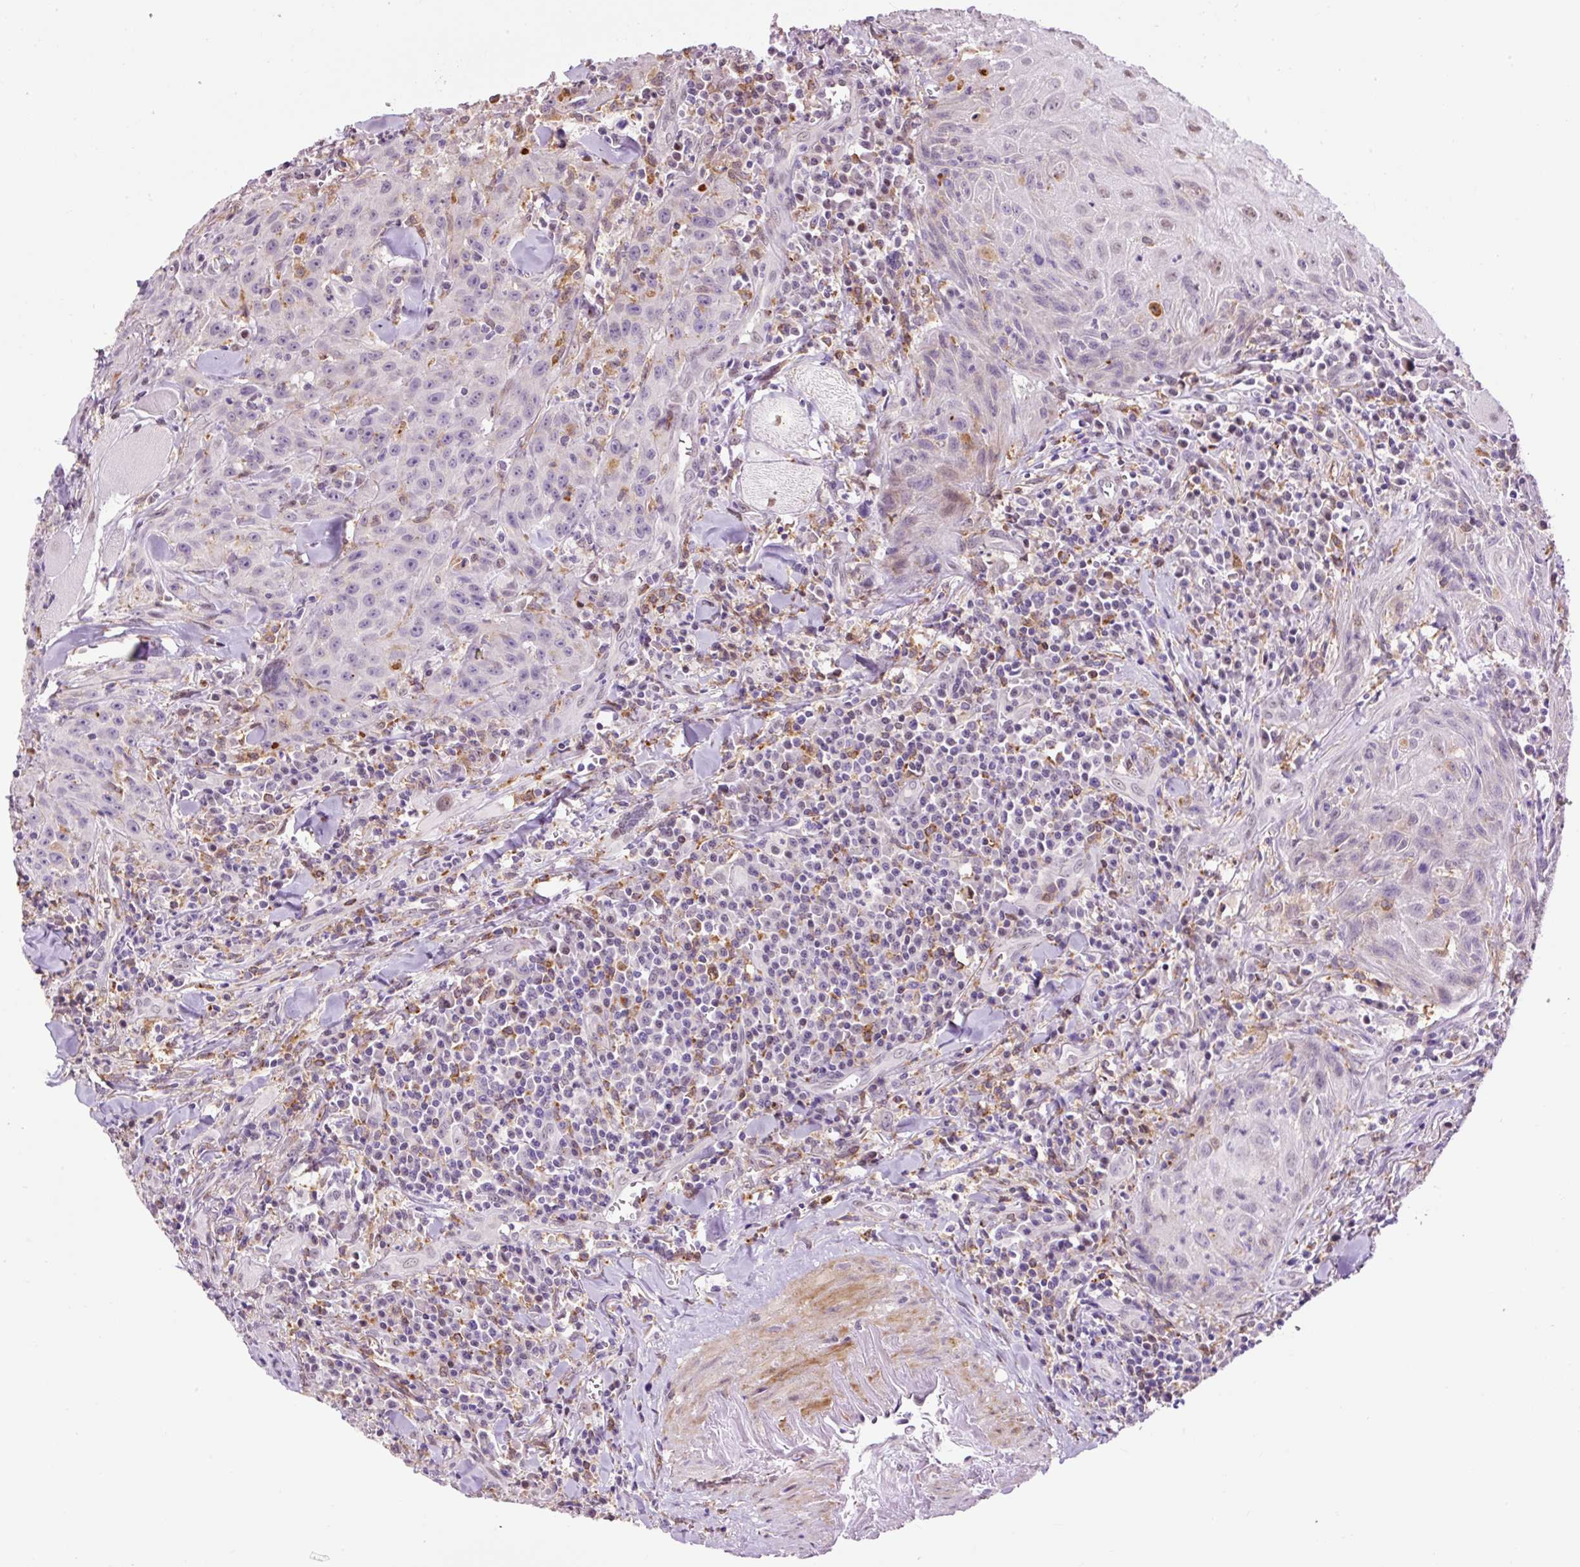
{"staining": {"intensity": "negative", "quantity": "none", "location": "none"}, "tissue": "head and neck cancer", "cell_type": "Tumor cells", "image_type": "cancer", "snomed": [{"axis": "morphology", "description": "Normal tissue, NOS"}, {"axis": "morphology", "description": "Squamous cell carcinoma, NOS"}, {"axis": "topography", "description": "Oral tissue"}, {"axis": "topography", "description": "Head-Neck"}], "caption": "This is an immunohistochemistry (IHC) histopathology image of human head and neck cancer (squamous cell carcinoma). There is no staining in tumor cells.", "gene": "LY86", "patient": {"sex": "female", "age": 70}}